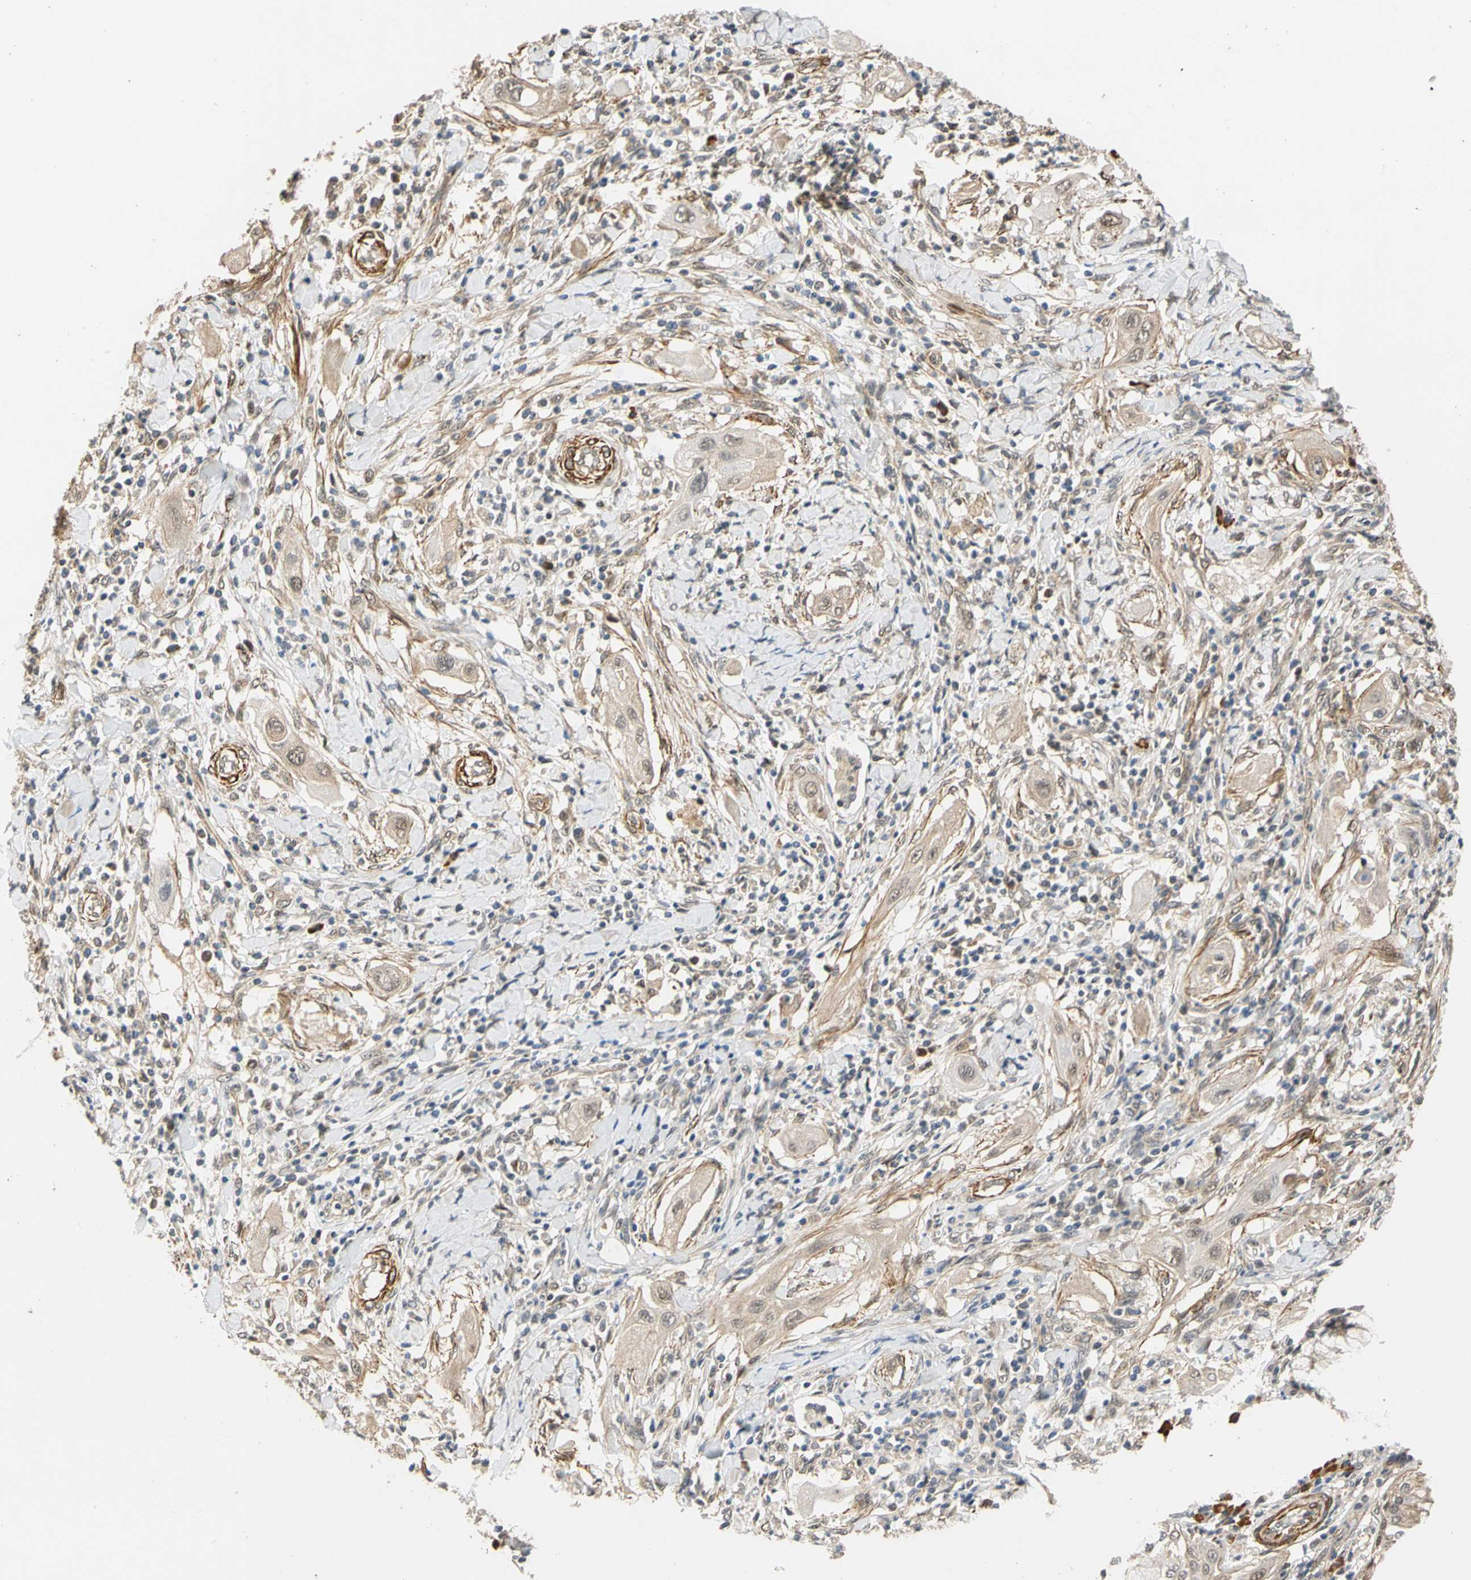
{"staining": {"intensity": "weak", "quantity": "<25%", "location": "cytoplasmic/membranous,nuclear"}, "tissue": "lung cancer", "cell_type": "Tumor cells", "image_type": "cancer", "snomed": [{"axis": "morphology", "description": "Squamous cell carcinoma, NOS"}, {"axis": "topography", "description": "Lung"}], "caption": "Tumor cells show no significant protein staining in squamous cell carcinoma (lung). (DAB (3,3'-diaminobenzidine) IHC with hematoxylin counter stain).", "gene": "QSER1", "patient": {"sex": "female", "age": 47}}